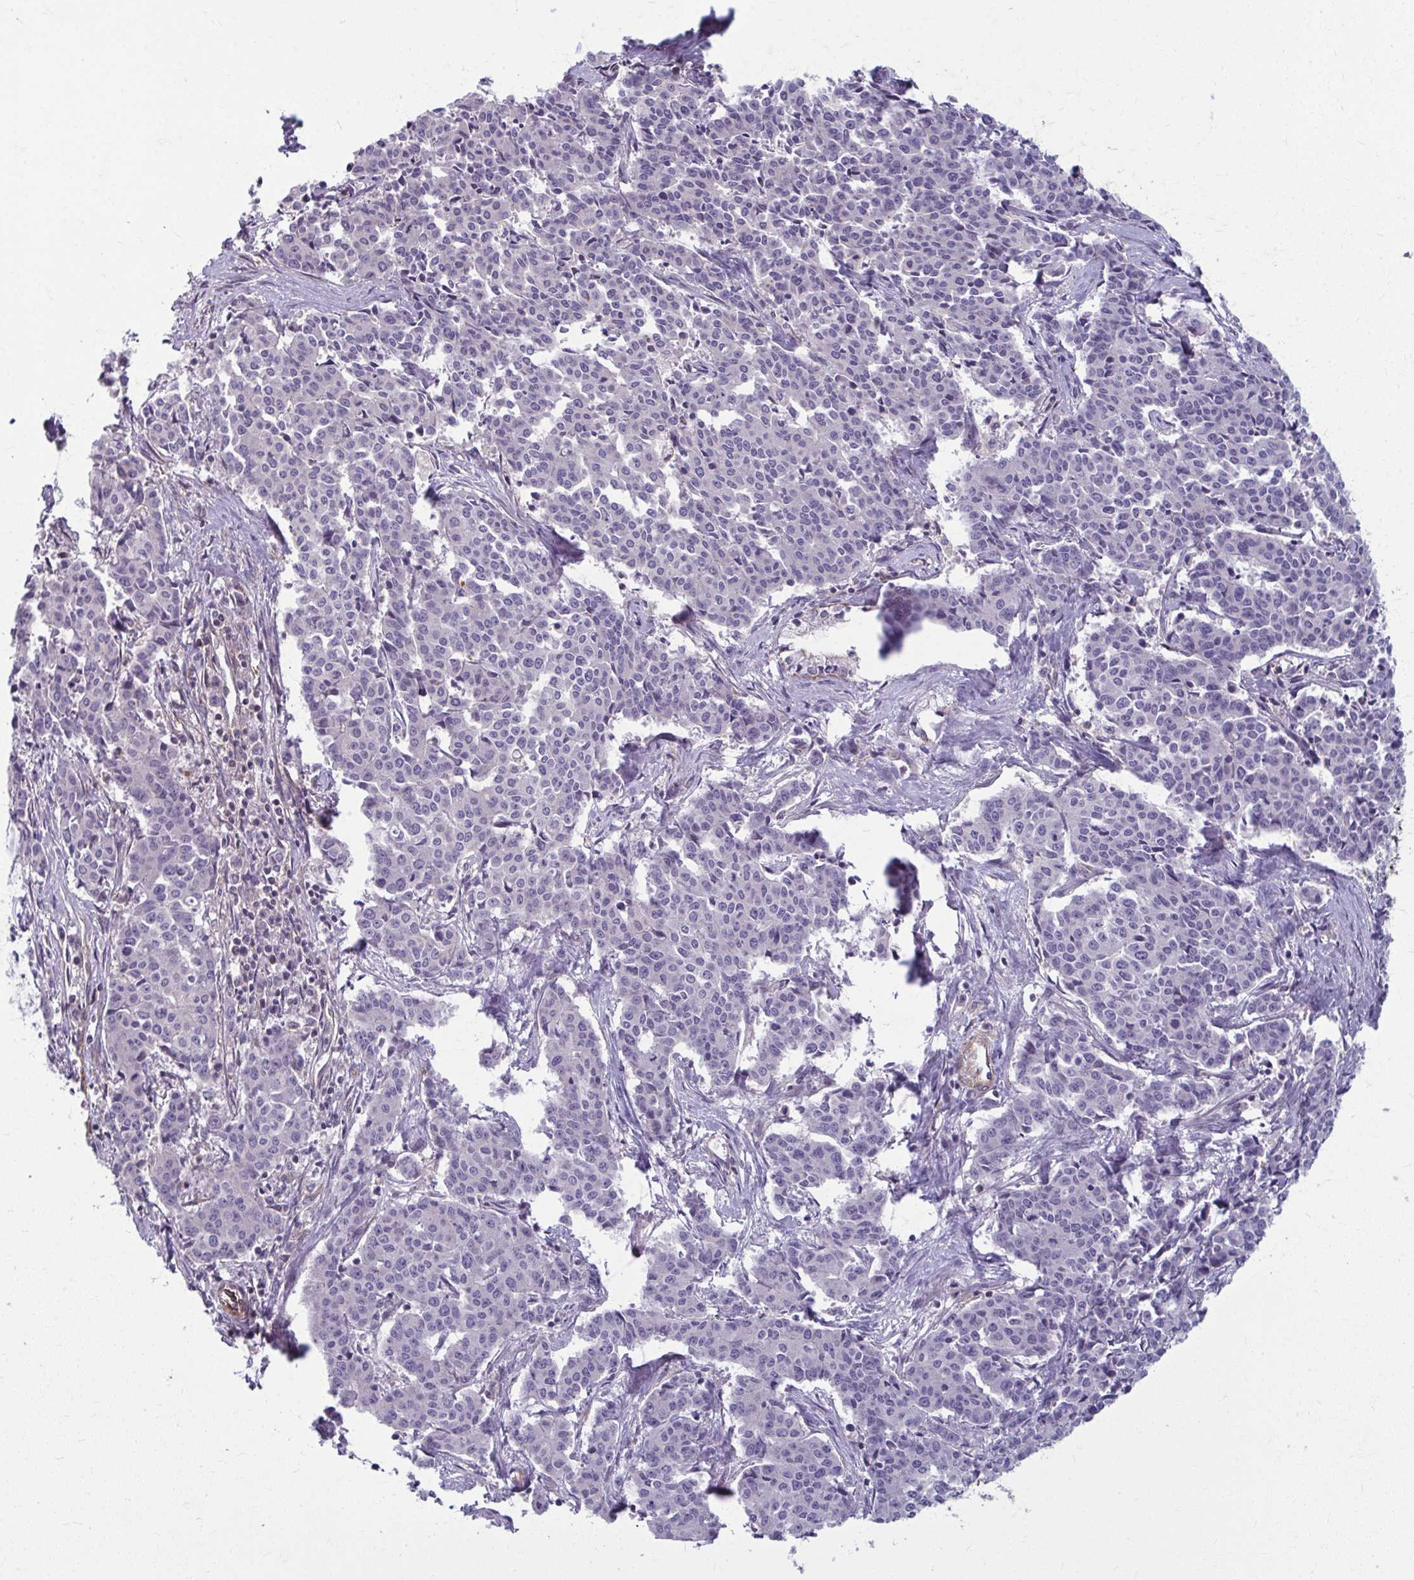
{"staining": {"intensity": "negative", "quantity": "none", "location": "none"}, "tissue": "cervical cancer", "cell_type": "Tumor cells", "image_type": "cancer", "snomed": [{"axis": "morphology", "description": "Squamous cell carcinoma, NOS"}, {"axis": "topography", "description": "Cervix"}], "caption": "IHC image of human cervical squamous cell carcinoma stained for a protein (brown), which exhibits no positivity in tumor cells.", "gene": "EID2B", "patient": {"sex": "female", "age": 28}}